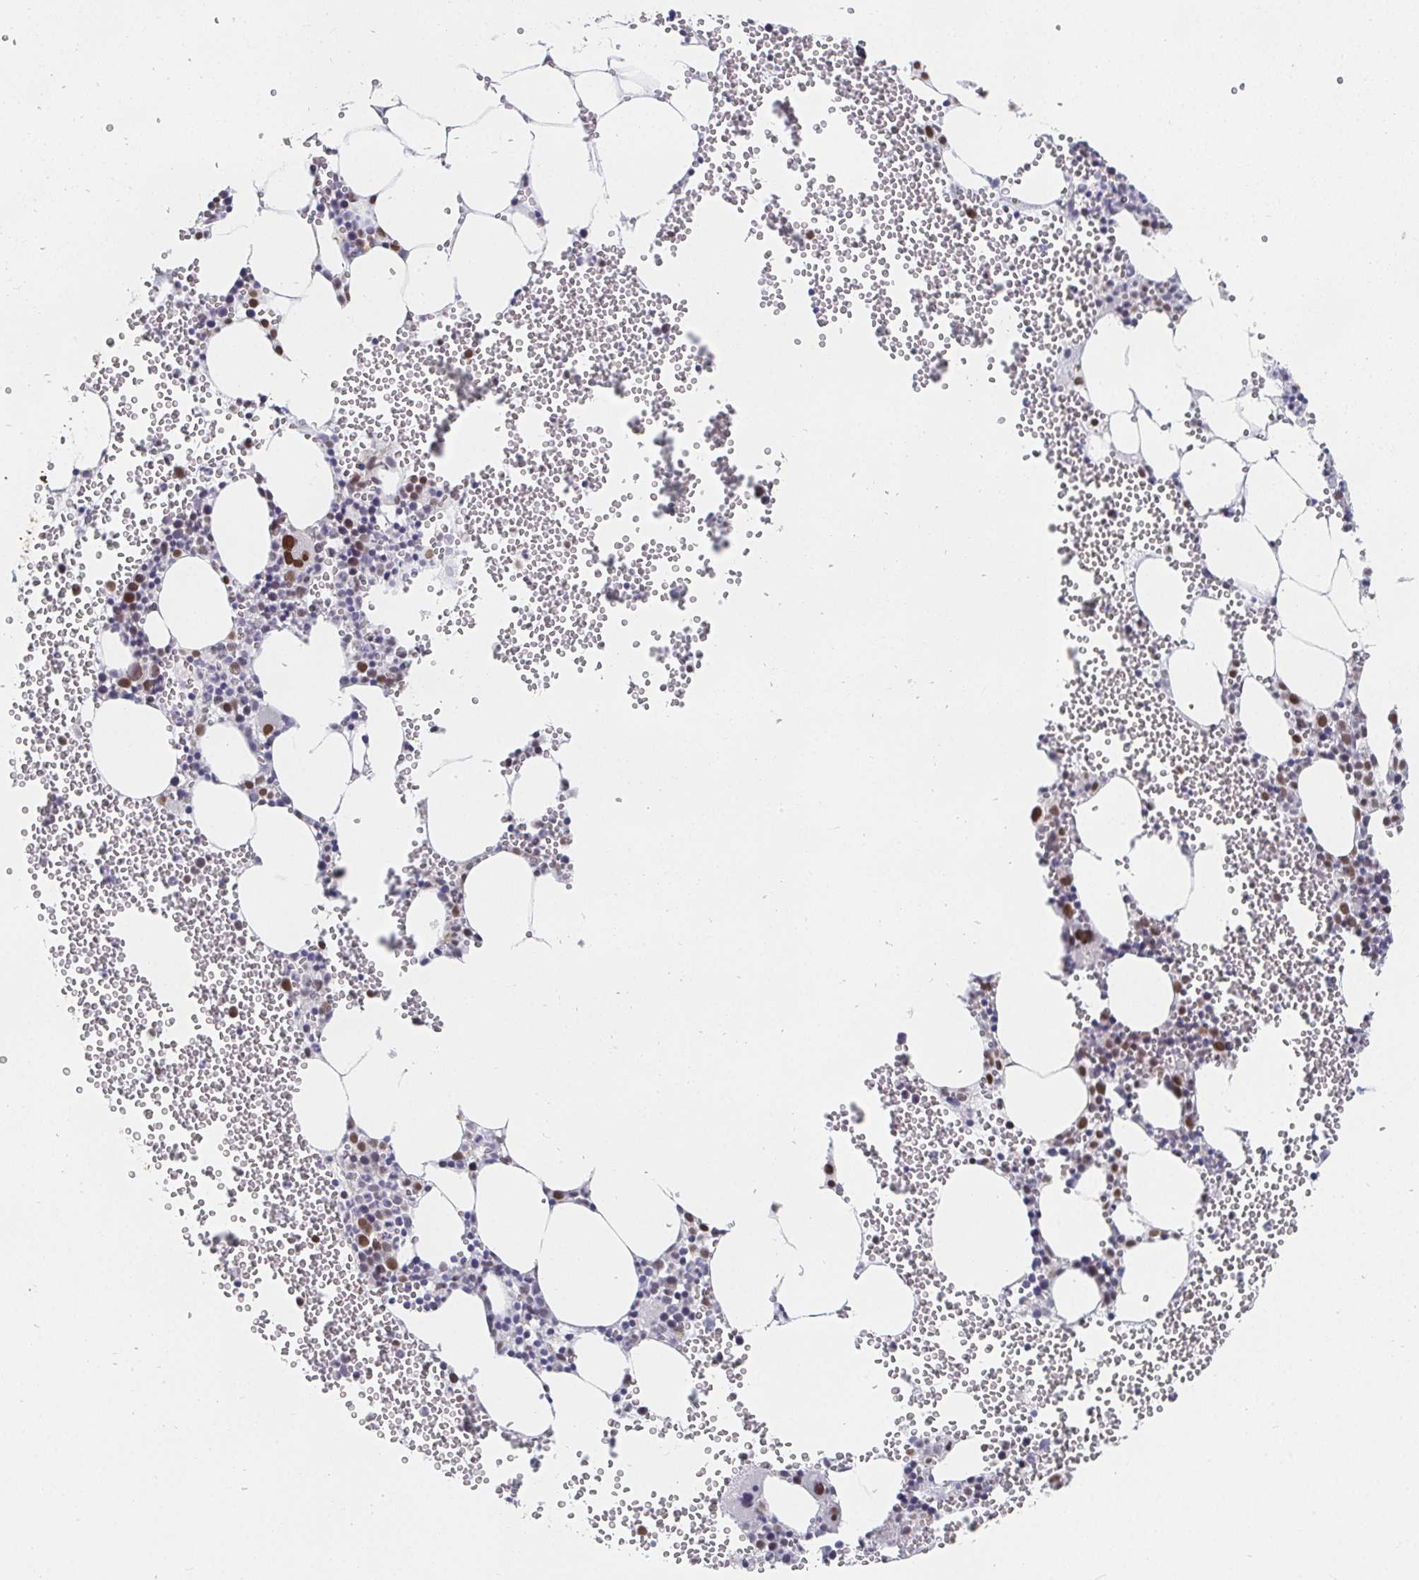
{"staining": {"intensity": "strong", "quantity": "<25%", "location": "nuclear"}, "tissue": "bone marrow", "cell_type": "Hematopoietic cells", "image_type": "normal", "snomed": [{"axis": "morphology", "description": "Normal tissue, NOS"}, {"axis": "topography", "description": "Bone marrow"}], "caption": "Strong nuclear staining is appreciated in approximately <25% of hematopoietic cells in normal bone marrow.", "gene": "RCOR1", "patient": {"sex": "female", "age": 80}}